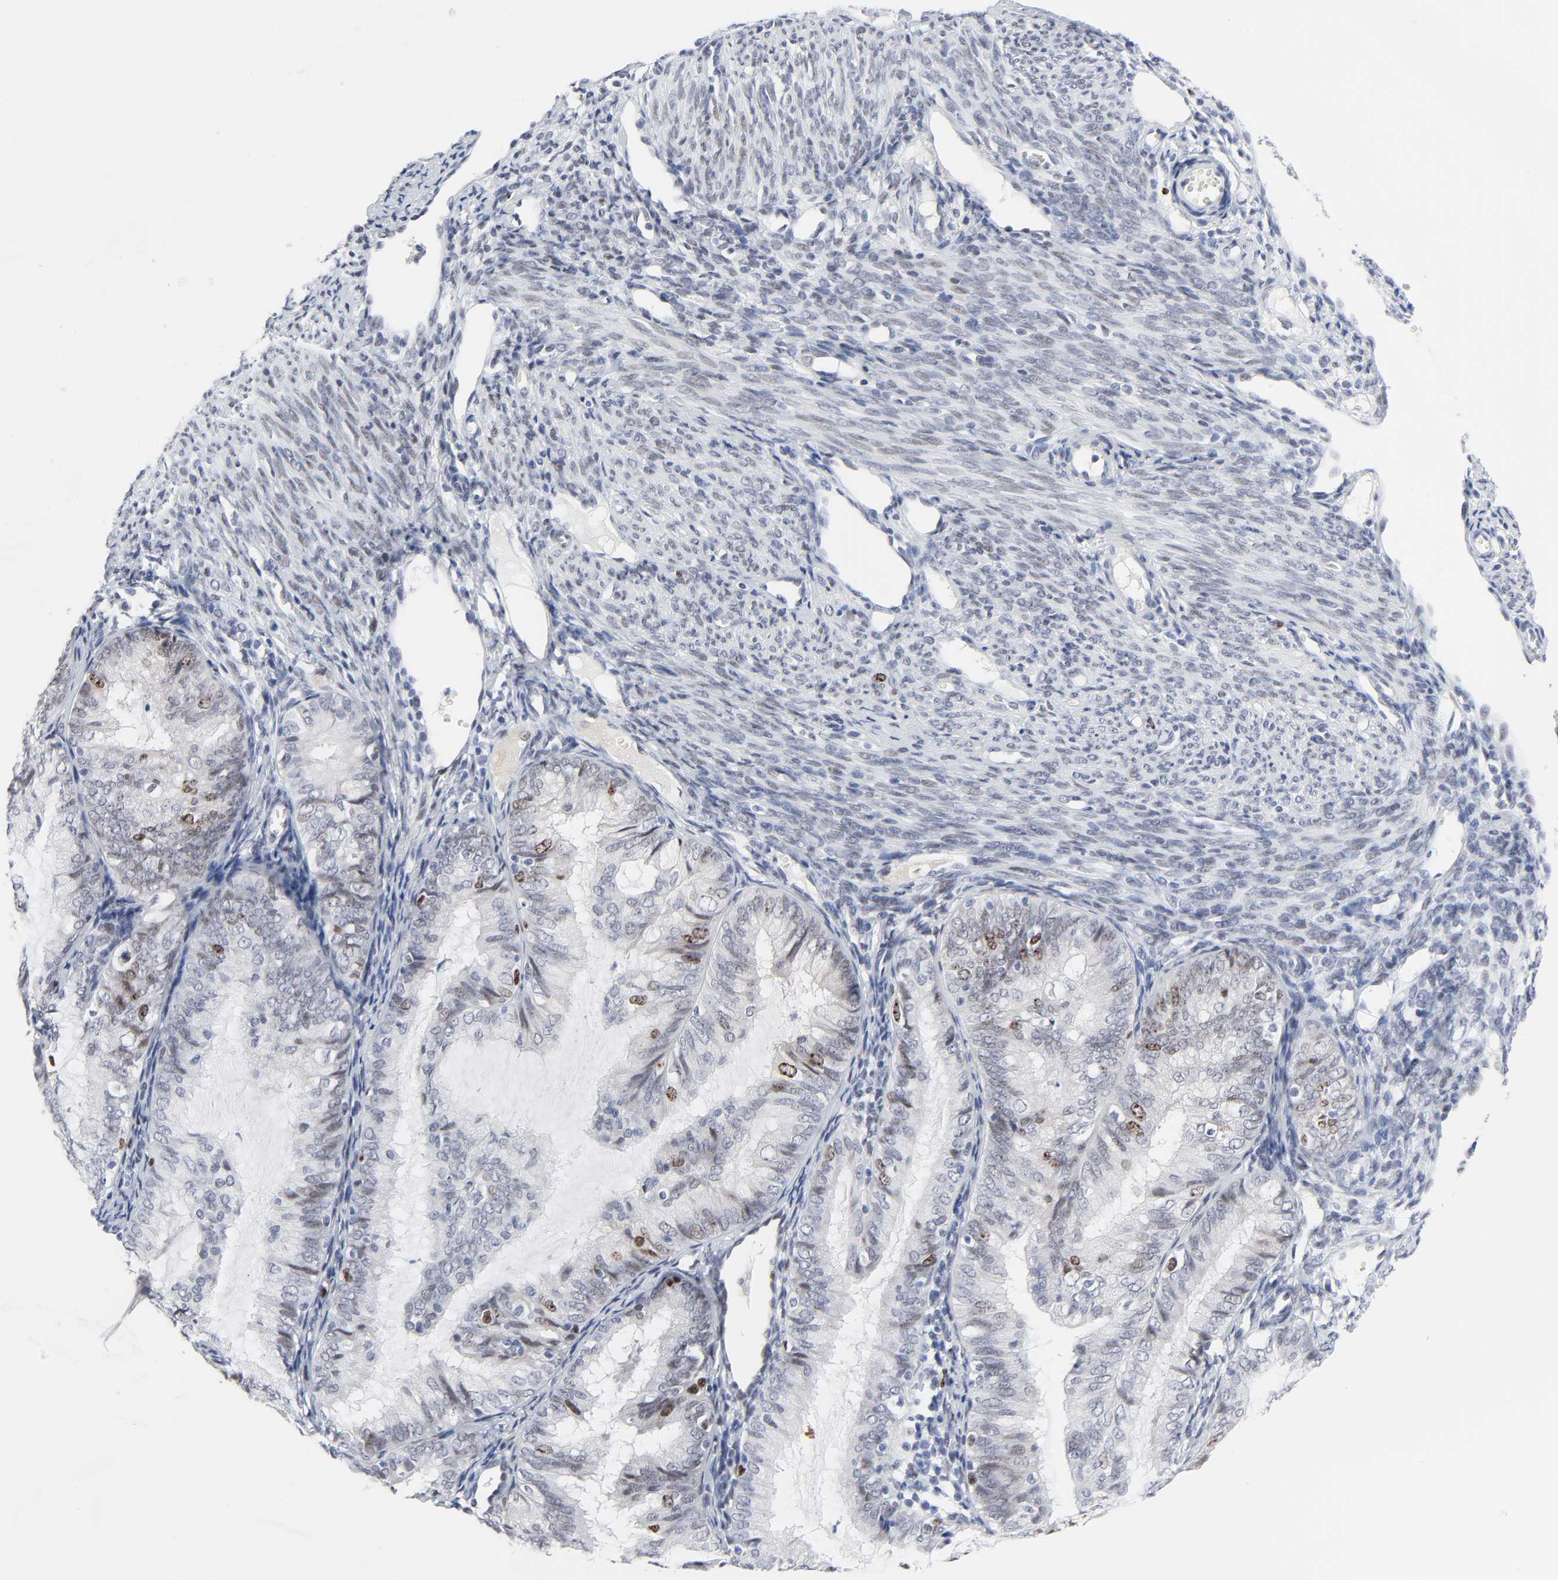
{"staining": {"intensity": "weak", "quantity": "<25%", "location": "nuclear"}, "tissue": "endometrial cancer", "cell_type": "Tumor cells", "image_type": "cancer", "snomed": [{"axis": "morphology", "description": "Adenocarcinoma, NOS"}, {"axis": "topography", "description": "Endometrium"}], "caption": "This is a photomicrograph of immunohistochemistry (IHC) staining of adenocarcinoma (endometrial), which shows no staining in tumor cells. Nuclei are stained in blue.", "gene": "ZNF589", "patient": {"sex": "female", "age": 66}}